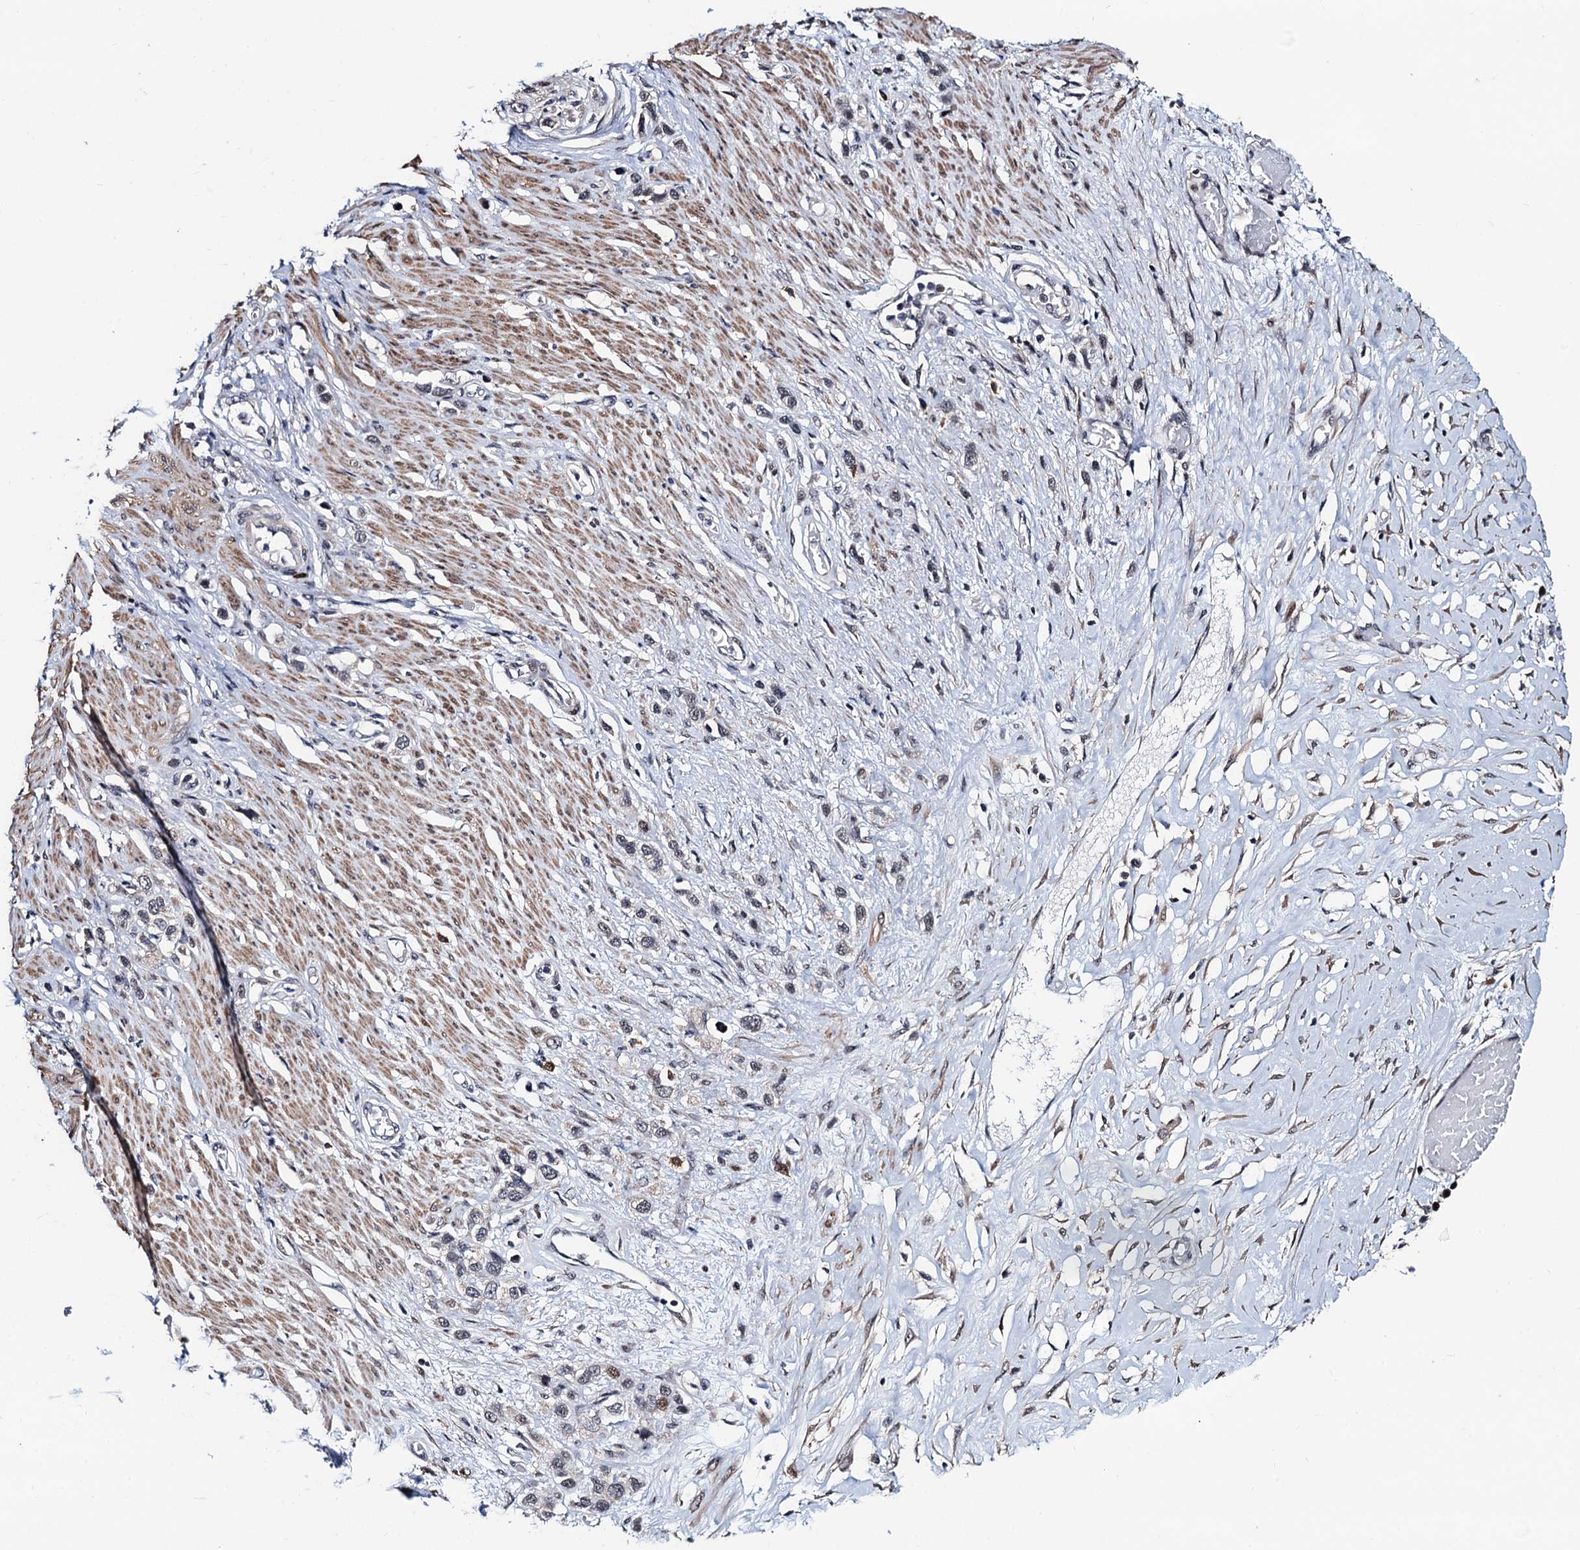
{"staining": {"intensity": "weak", "quantity": "25%-75%", "location": "nuclear"}, "tissue": "stomach cancer", "cell_type": "Tumor cells", "image_type": "cancer", "snomed": [{"axis": "morphology", "description": "Adenocarcinoma, NOS"}, {"axis": "morphology", "description": "Adenocarcinoma, High grade"}, {"axis": "topography", "description": "Stomach, upper"}, {"axis": "topography", "description": "Stomach, lower"}], "caption": "Brown immunohistochemical staining in human adenocarcinoma (high-grade) (stomach) demonstrates weak nuclear positivity in about 25%-75% of tumor cells. (Brightfield microscopy of DAB IHC at high magnification).", "gene": "FAM222A", "patient": {"sex": "female", "age": 65}}